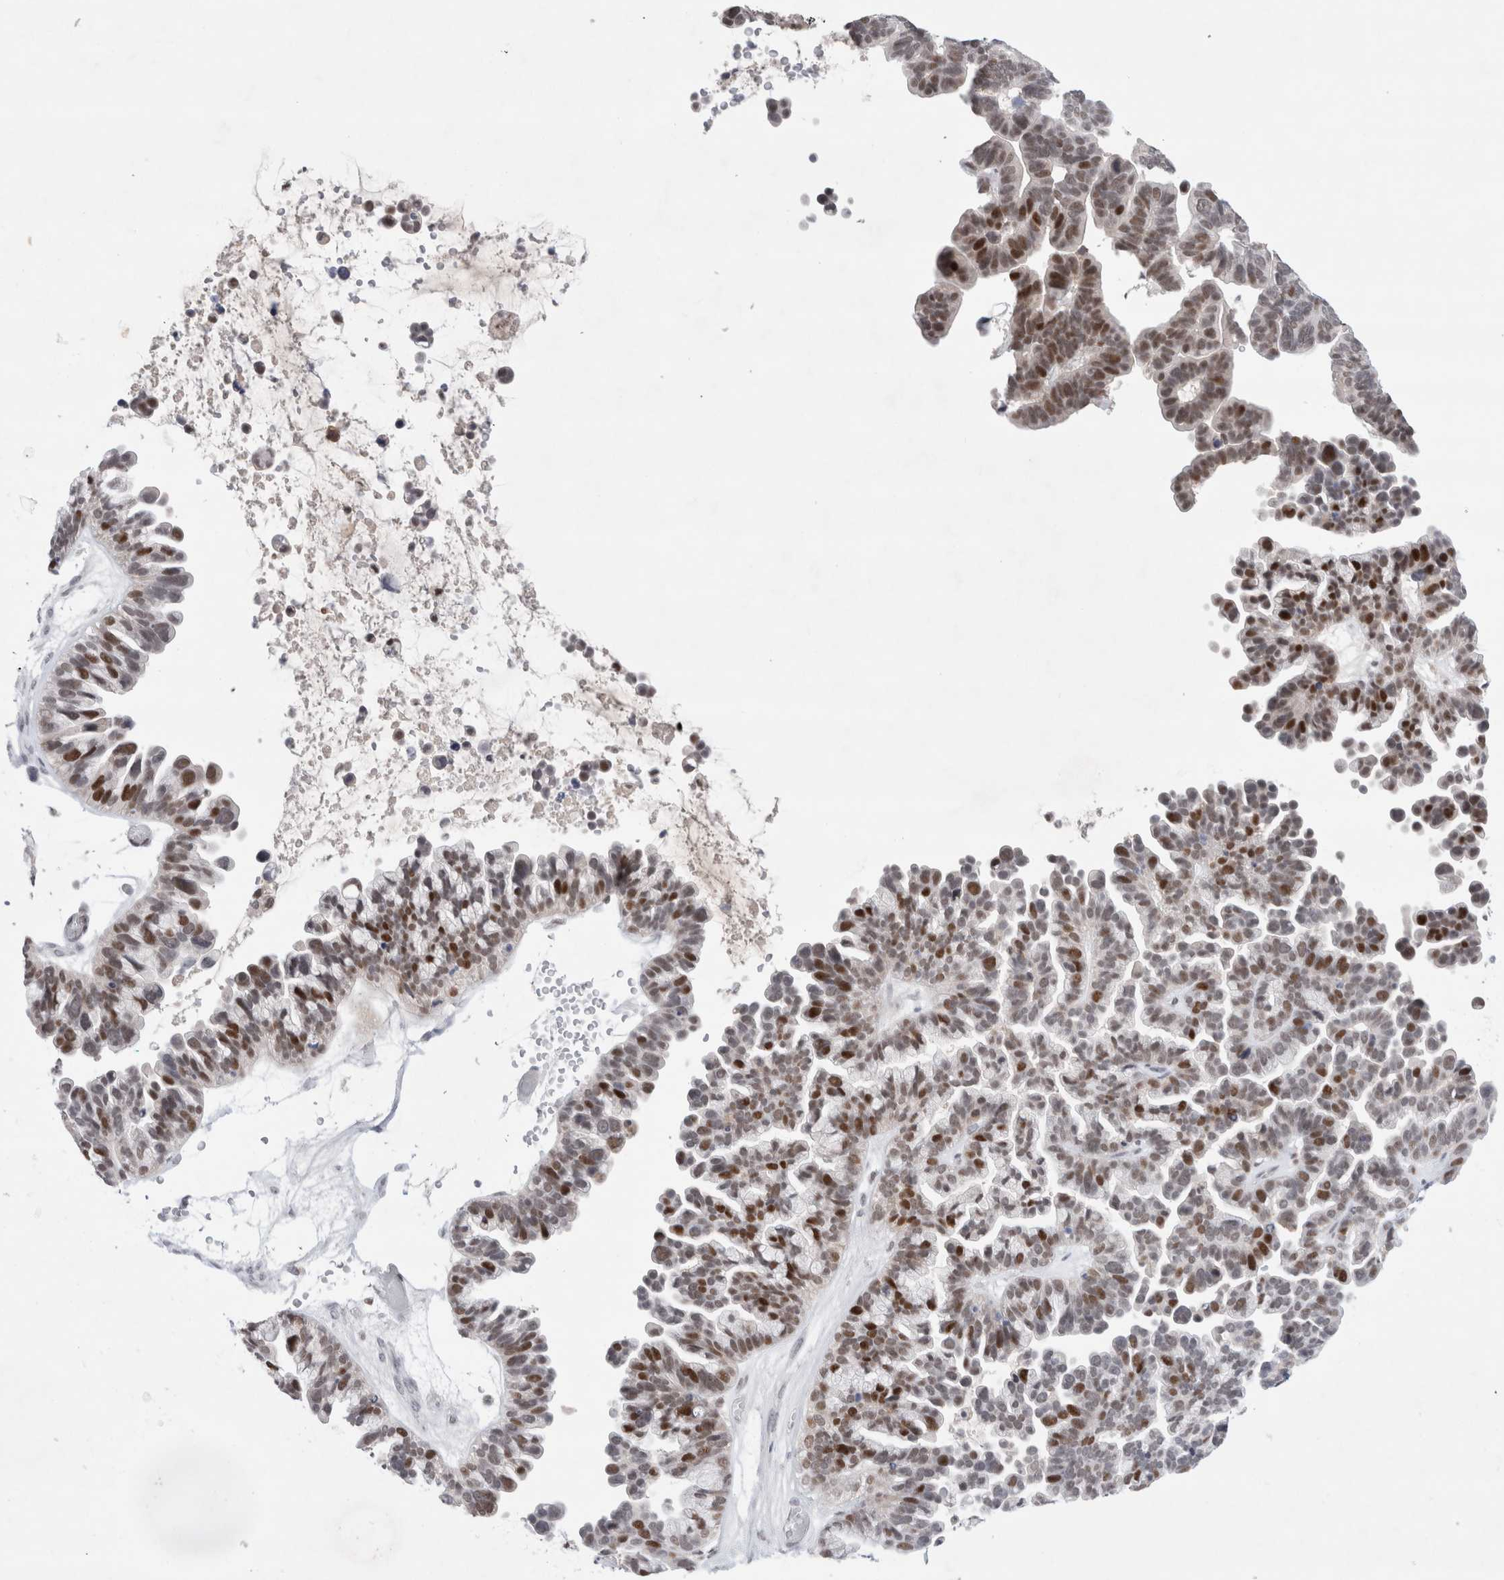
{"staining": {"intensity": "strong", "quantity": "25%-75%", "location": "nuclear"}, "tissue": "ovarian cancer", "cell_type": "Tumor cells", "image_type": "cancer", "snomed": [{"axis": "morphology", "description": "Cystadenocarcinoma, serous, NOS"}, {"axis": "topography", "description": "Ovary"}], "caption": "Protein staining of serous cystadenocarcinoma (ovarian) tissue reveals strong nuclear expression in approximately 25%-75% of tumor cells. (brown staining indicates protein expression, while blue staining denotes nuclei).", "gene": "KNL1", "patient": {"sex": "female", "age": 56}}